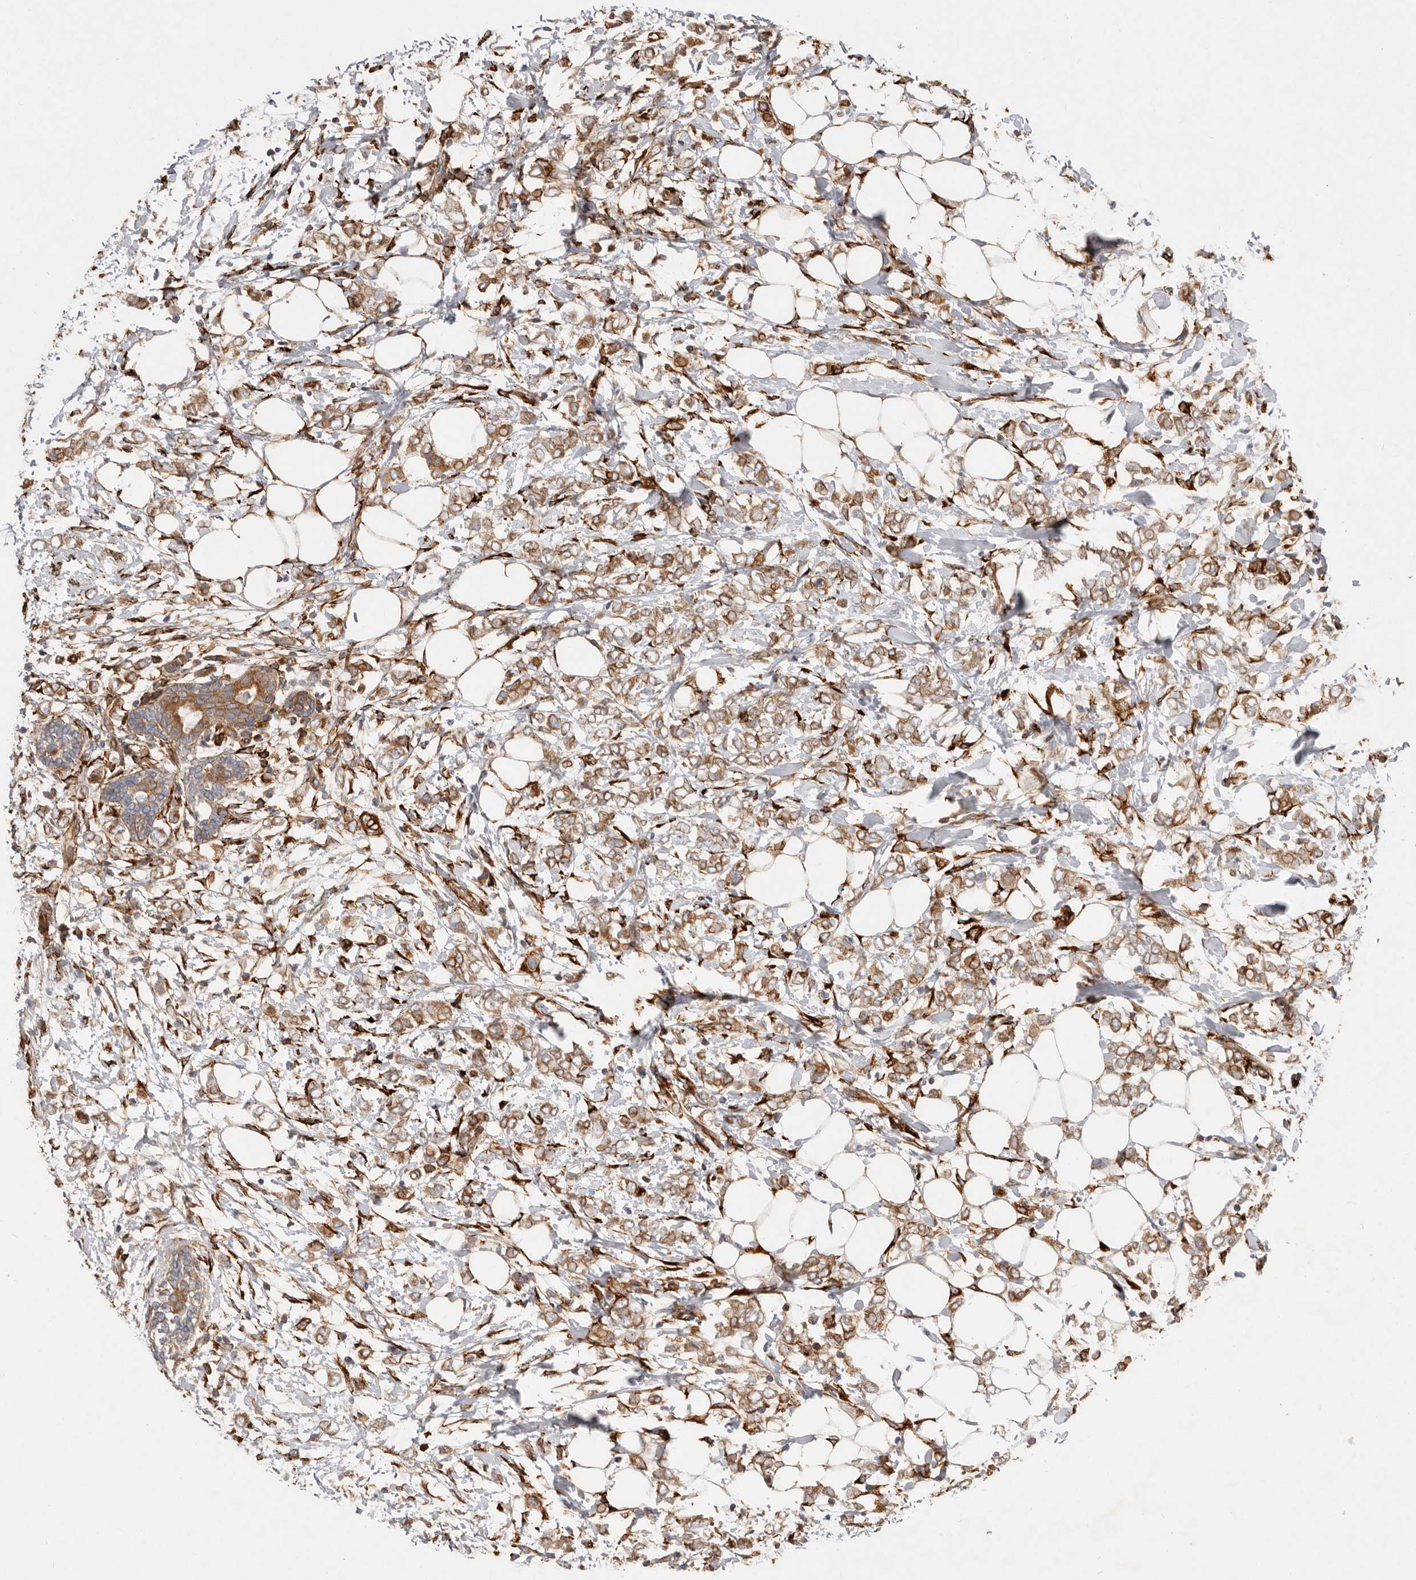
{"staining": {"intensity": "moderate", "quantity": ">75%", "location": "cytoplasmic/membranous"}, "tissue": "breast cancer", "cell_type": "Tumor cells", "image_type": "cancer", "snomed": [{"axis": "morphology", "description": "Normal tissue, NOS"}, {"axis": "morphology", "description": "Lobular carcinoma"}, {"axis": "topography", "description": "Breast"}], "caption": "Protein staining by immunohistochemistry exhibits moderate cytoplasmic/membranous staining in about >75% of tumor cells in breast cancer. (brown staining indicates protein expression, while blue staining denotes nuclei).", "gene": "WDTC1", "patient": {"sex": "female", "age": 47}}